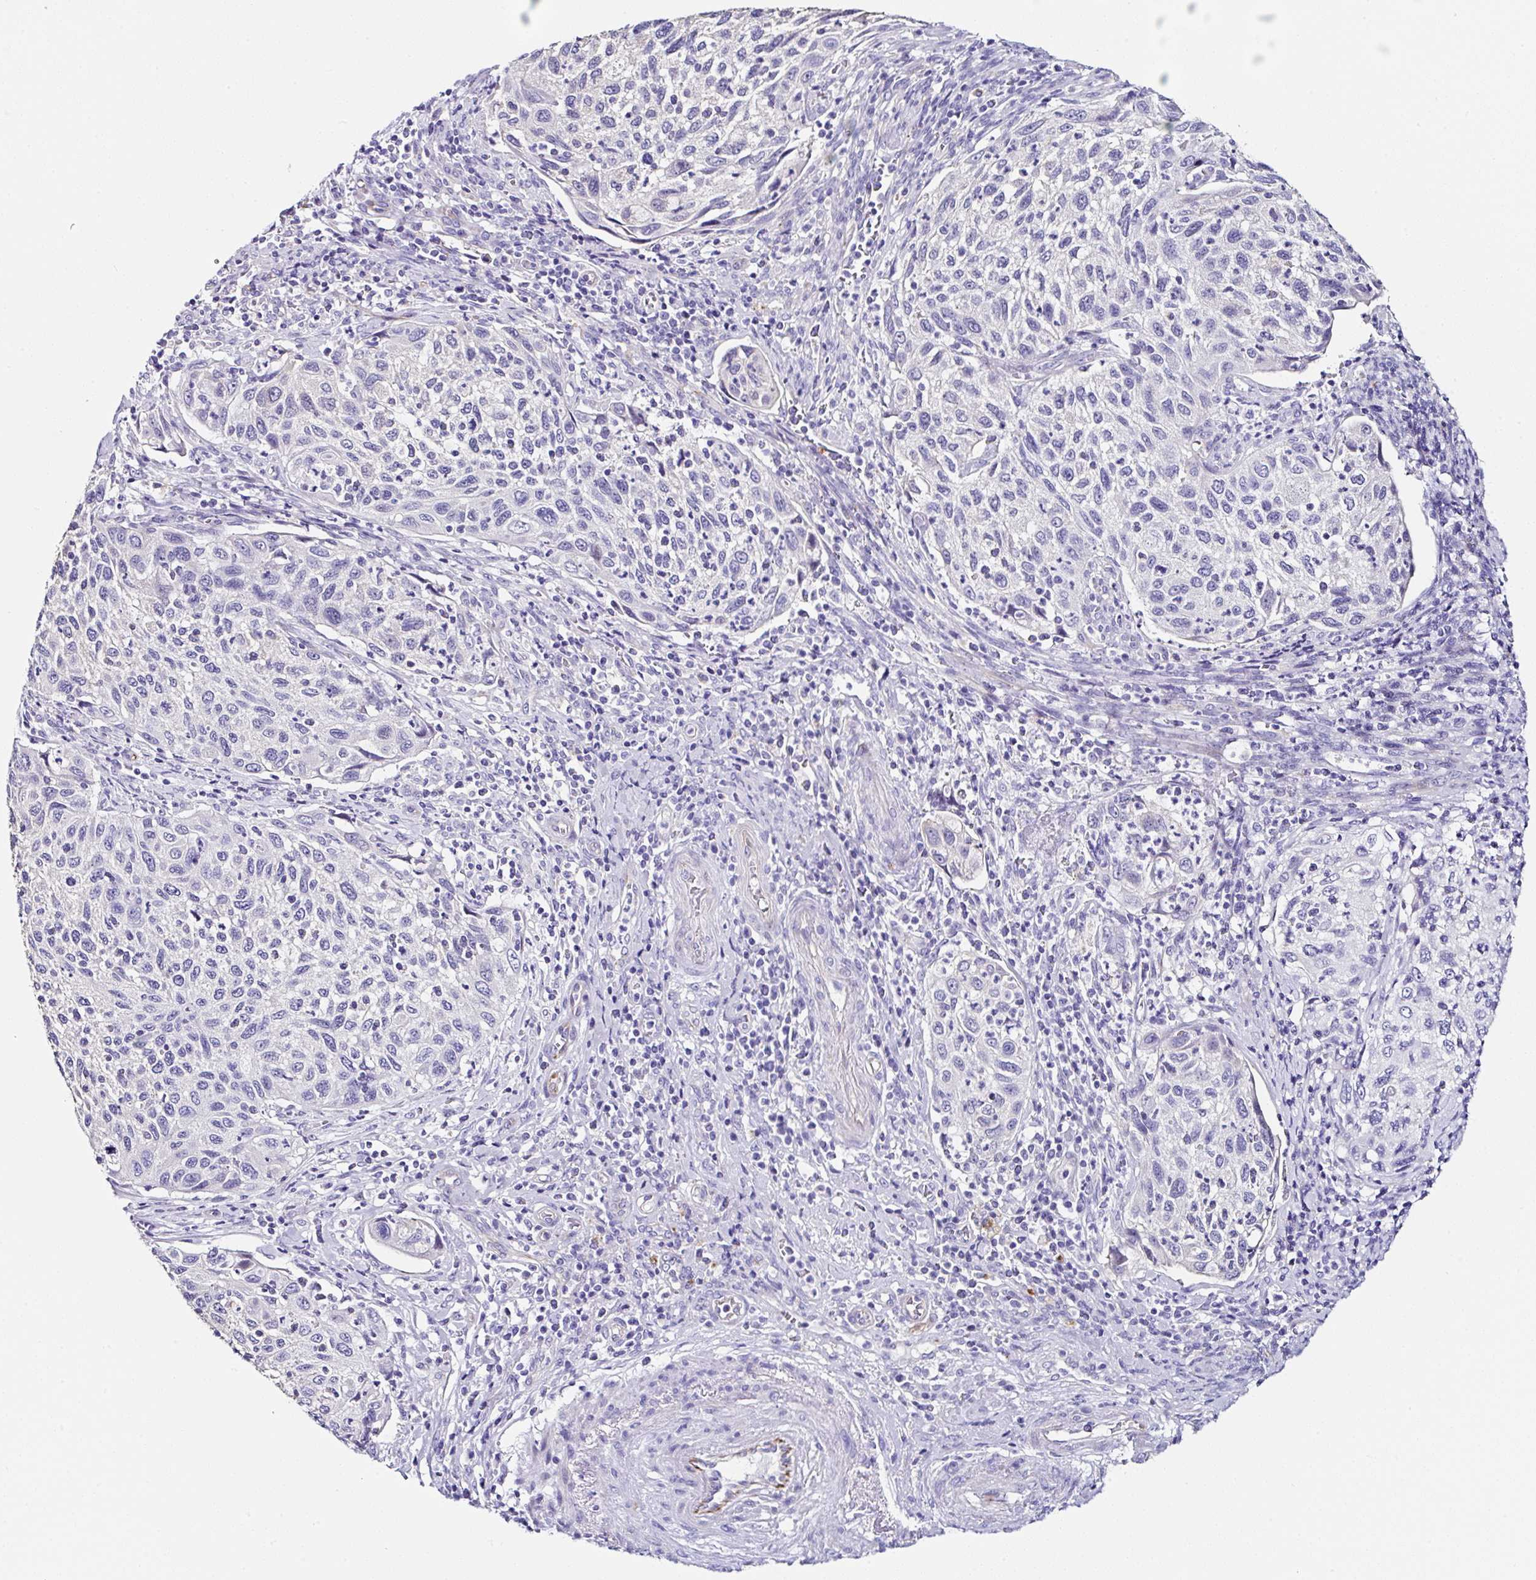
{"staining": {"intensity": "negative", "quantity": "none", "location": "none"}, "tissue": "cervical cancer", "cell_type": "Tumor cells", "image_type": "cancer", "snomed": [{"axis": "morphology", "description": "Squamous cell carcinoma, NOS"}, {"axis": "topography", "description": "Cervix"}], "caption": "Squamous cell carcinoma (cervical) was stained to show a protein in brown. There is no significant staining in tumor cells. The staining is performed using DAB (3,3'-diaminobenzidine) brown chromogen with nuclei counter-stained in using hematoxylin.", "gene": "TMPRSS11E", "patient": {"sex": "female", "age": 70}}